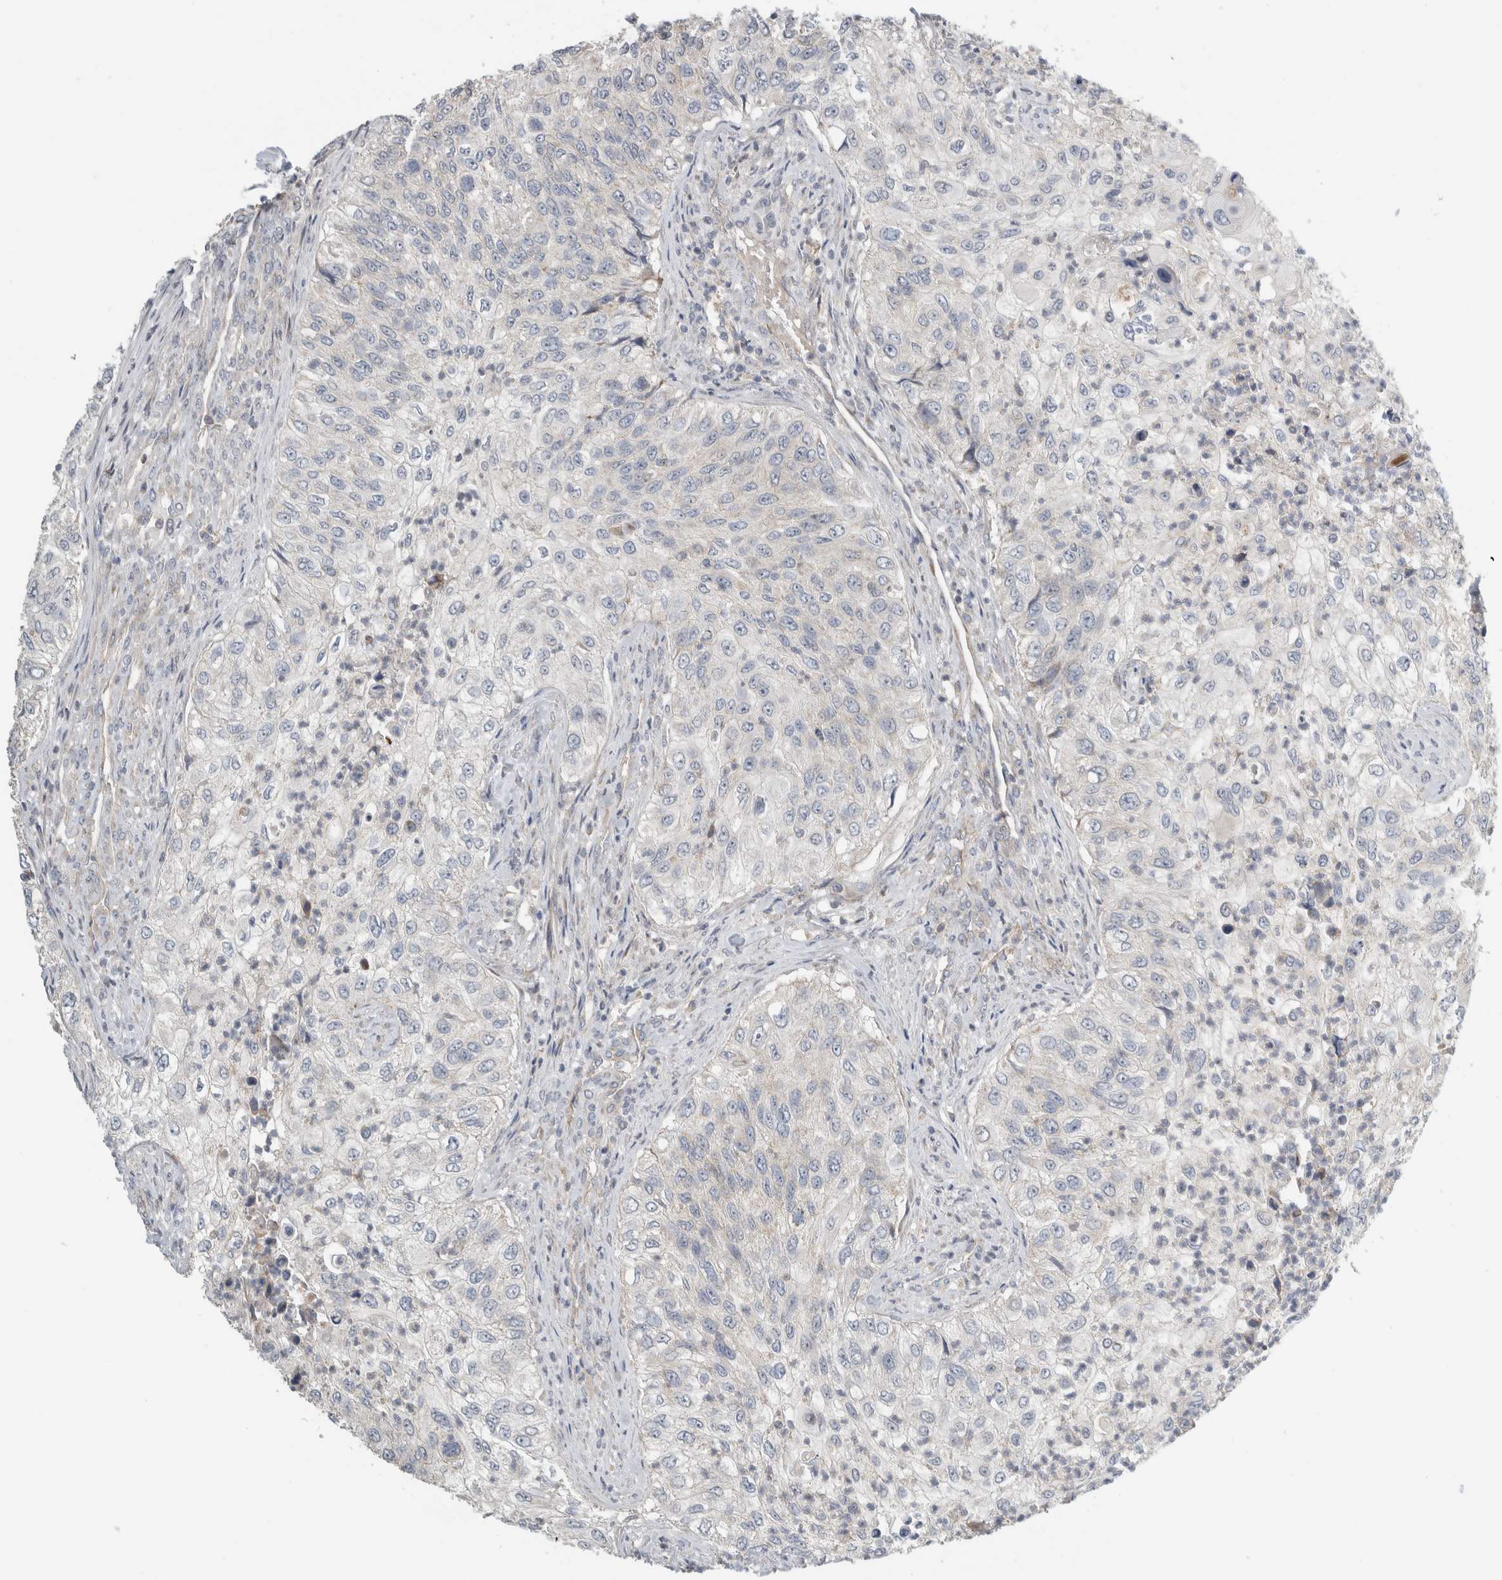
{"staining": {"intensity": "negative", "quantity": "none", "location": "none"}, "tissue": "urothelial cancer", "cell_type": "Tumor cells", "image_type": "cancer", "snomed": [{"axis": "morphology", "description": "Urothelial carcinoma, High grade"}, {"axis": "topography", "description": "Urinary bladder"}], "caption": "Image shows no significant protein positivity in tumor cells of urothelial cancer.", "gene": "KPNA5", "patient": {"sex": "female", "age": 60}}